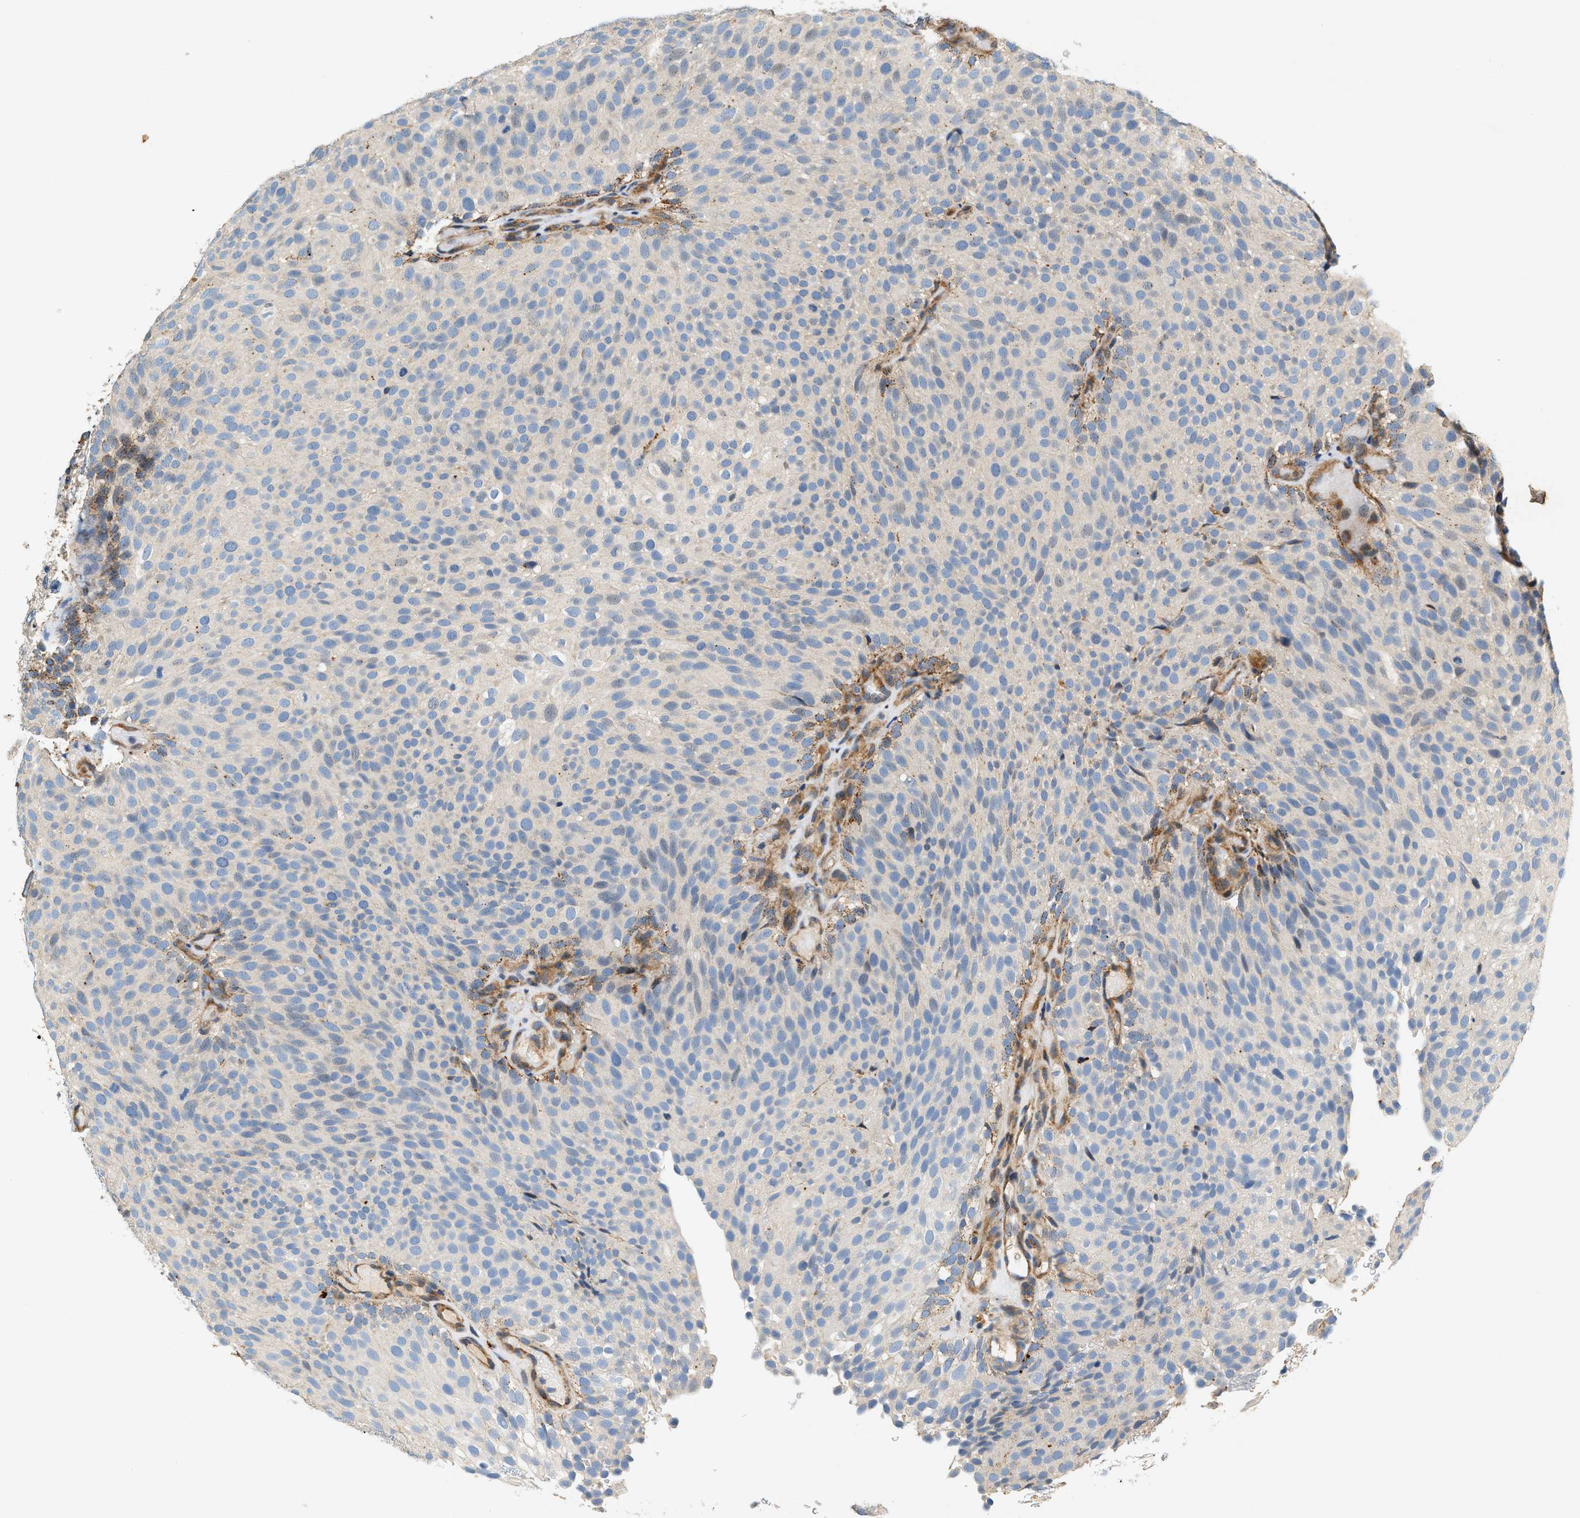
{"staining": {"intensity": "negative", "quantity": "none", "location": "none"}, "tissue": "urothelial cancer", "cell_type": "Tumor cells", "image_type": "cancer", "snomed": [{"axis": "morphology", "description": "Urothelial carcinoma, Low grade"}, {"axis": "topography", "description": "Urinary bladder"}], "caption": "Urothelial cancer stained for a protein using immunohistochemistry reveals no positivity tumor cells.", "gene": "DUSP10", "patient": {"sex": "male", "age": 78}}